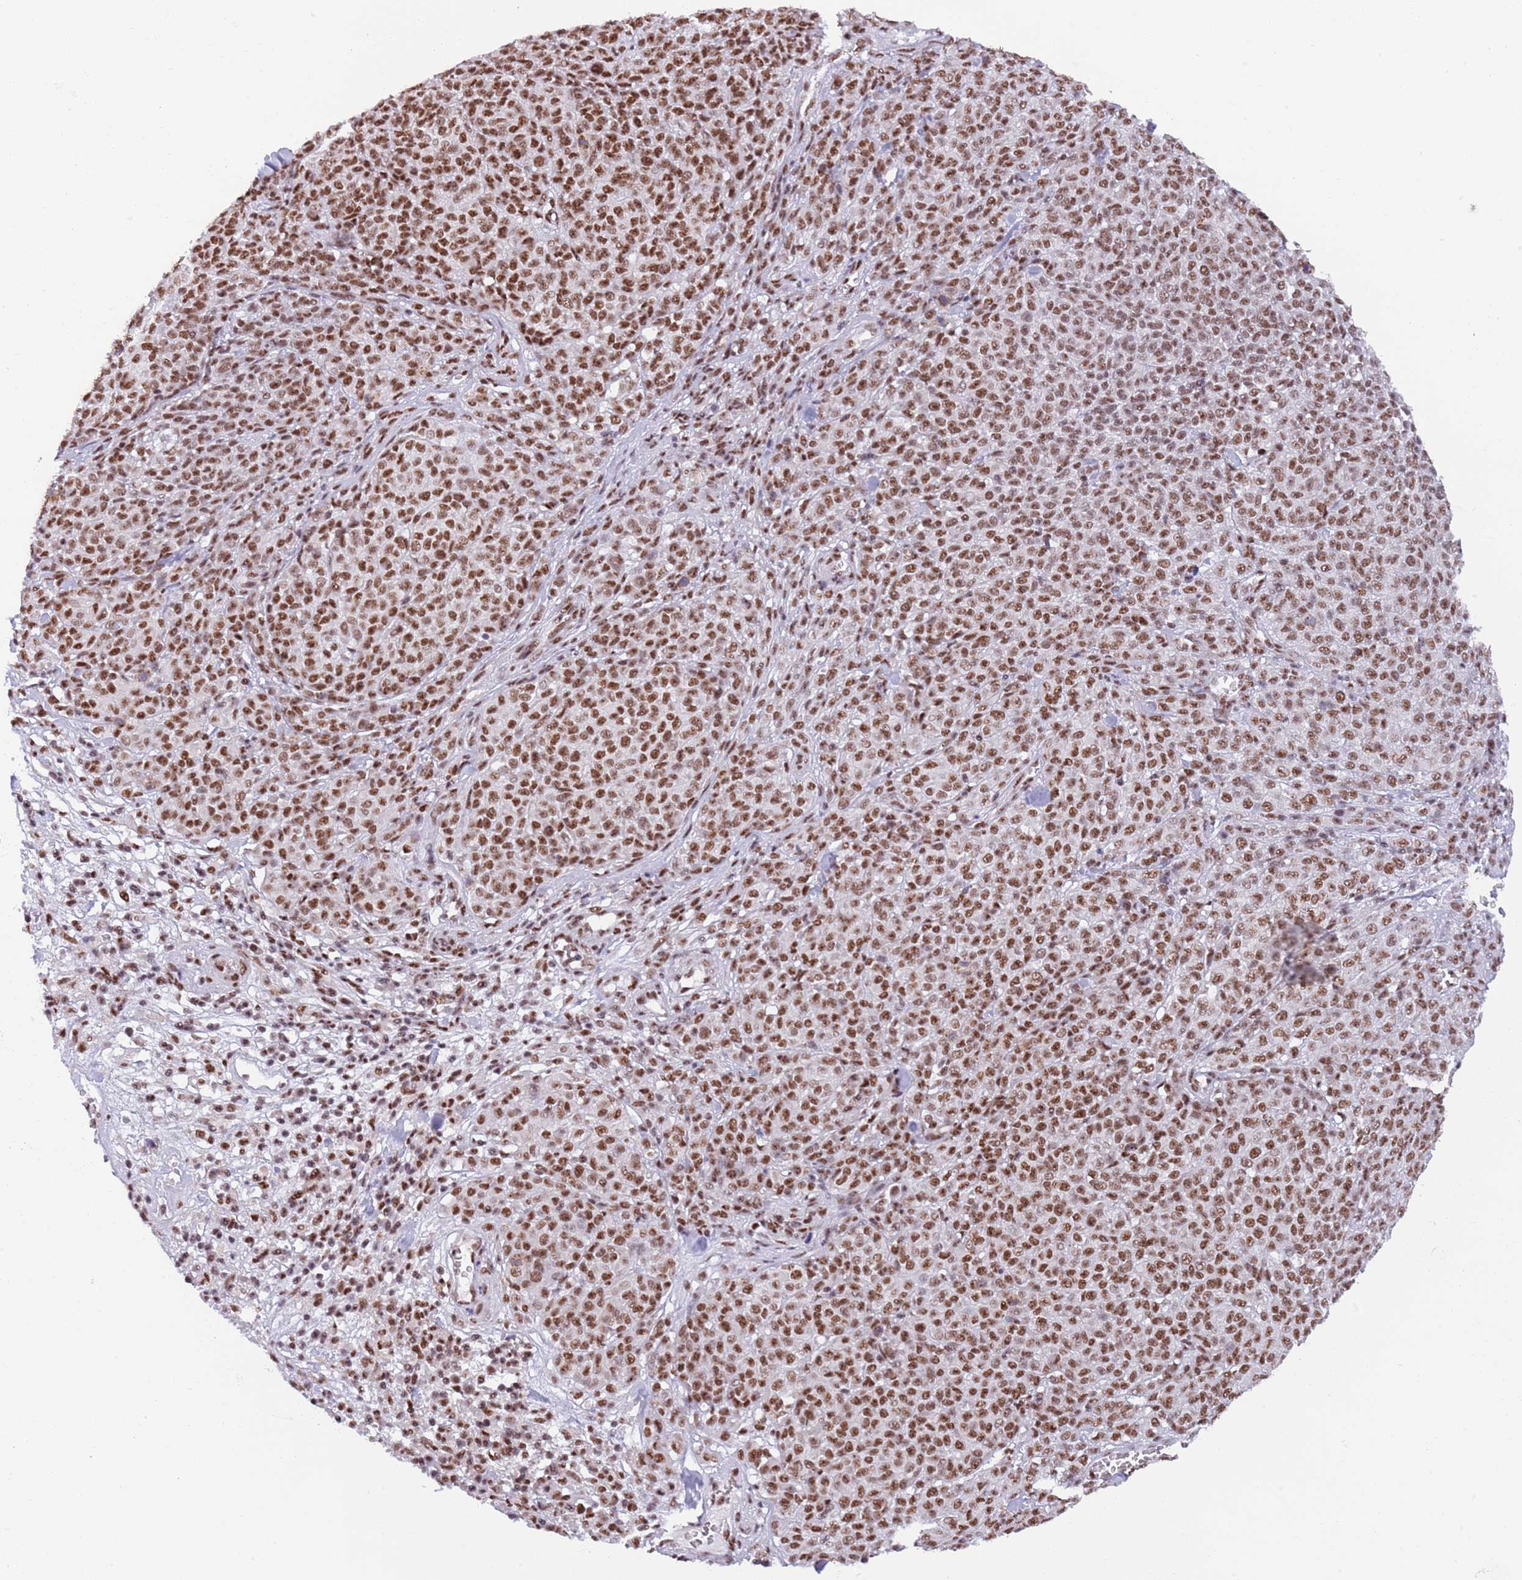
{"staining": {"intensity": "strong", "quantity": ">75%", "location": "nuclear"}, "tissue": "melanoma", "cell_type": "Tumor cells", "image_type": "cancer", "snomed": [{"axis": "morphology", "description": "Normal tissue, NOS"}, {"axis": "morphology", "description": "Malignant melanoma, NOS"}, {"axis": "topography", "description": "Skin"}], "caption": "DAB (3,3'-diaminobenzidine) immunohistochemical staining of human malignant melanoma displays strong nuclear protein positivity in approximately >75% of tumor cells.", "gene": "SF3A2", "patient": {"sex": "female", "age": 34}}